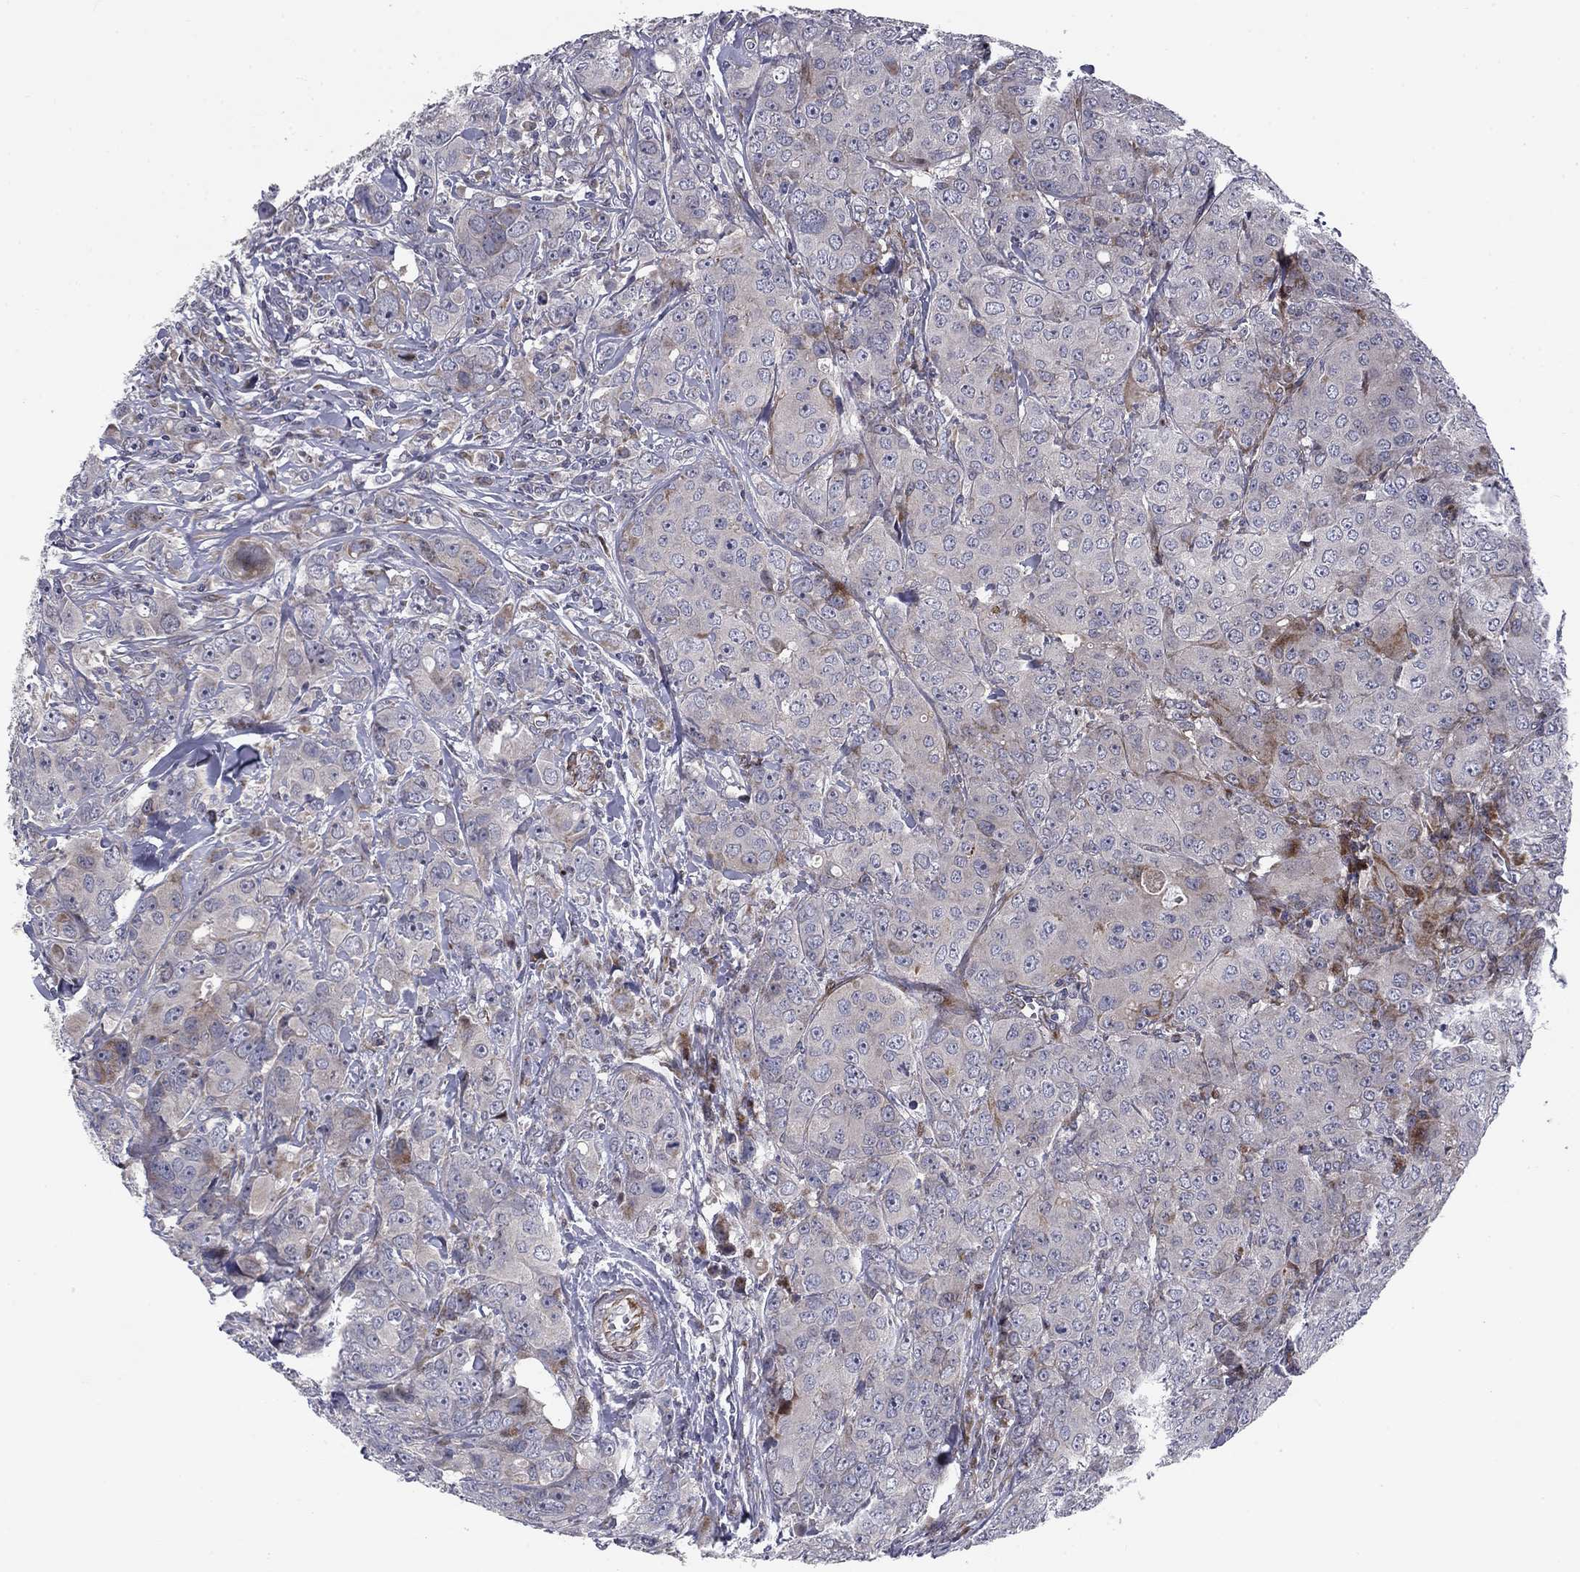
{"staining": {"intensity": "weak", "quantity": "<25%", "location": "cytoplasmic/membranous"}, "tissue": "breast cancer", "cell_type": "Tumor cells", "image_type": "cancer", "snomed": [{"axis": "morphology", "description": "Duct carcinoma"}, {"axis": "topography", "description": "Breast"}], "caption": "Immunohistochemistry photomicrograph of neoplastic tissue: breast cancer (intraductal carcinoma) stained with DAB (3,3'-diaminobenzidine) displays no significant protein expression in tumor cells.", "gene": "MIOS", "patient": {"sex": "female", "age": 43}}